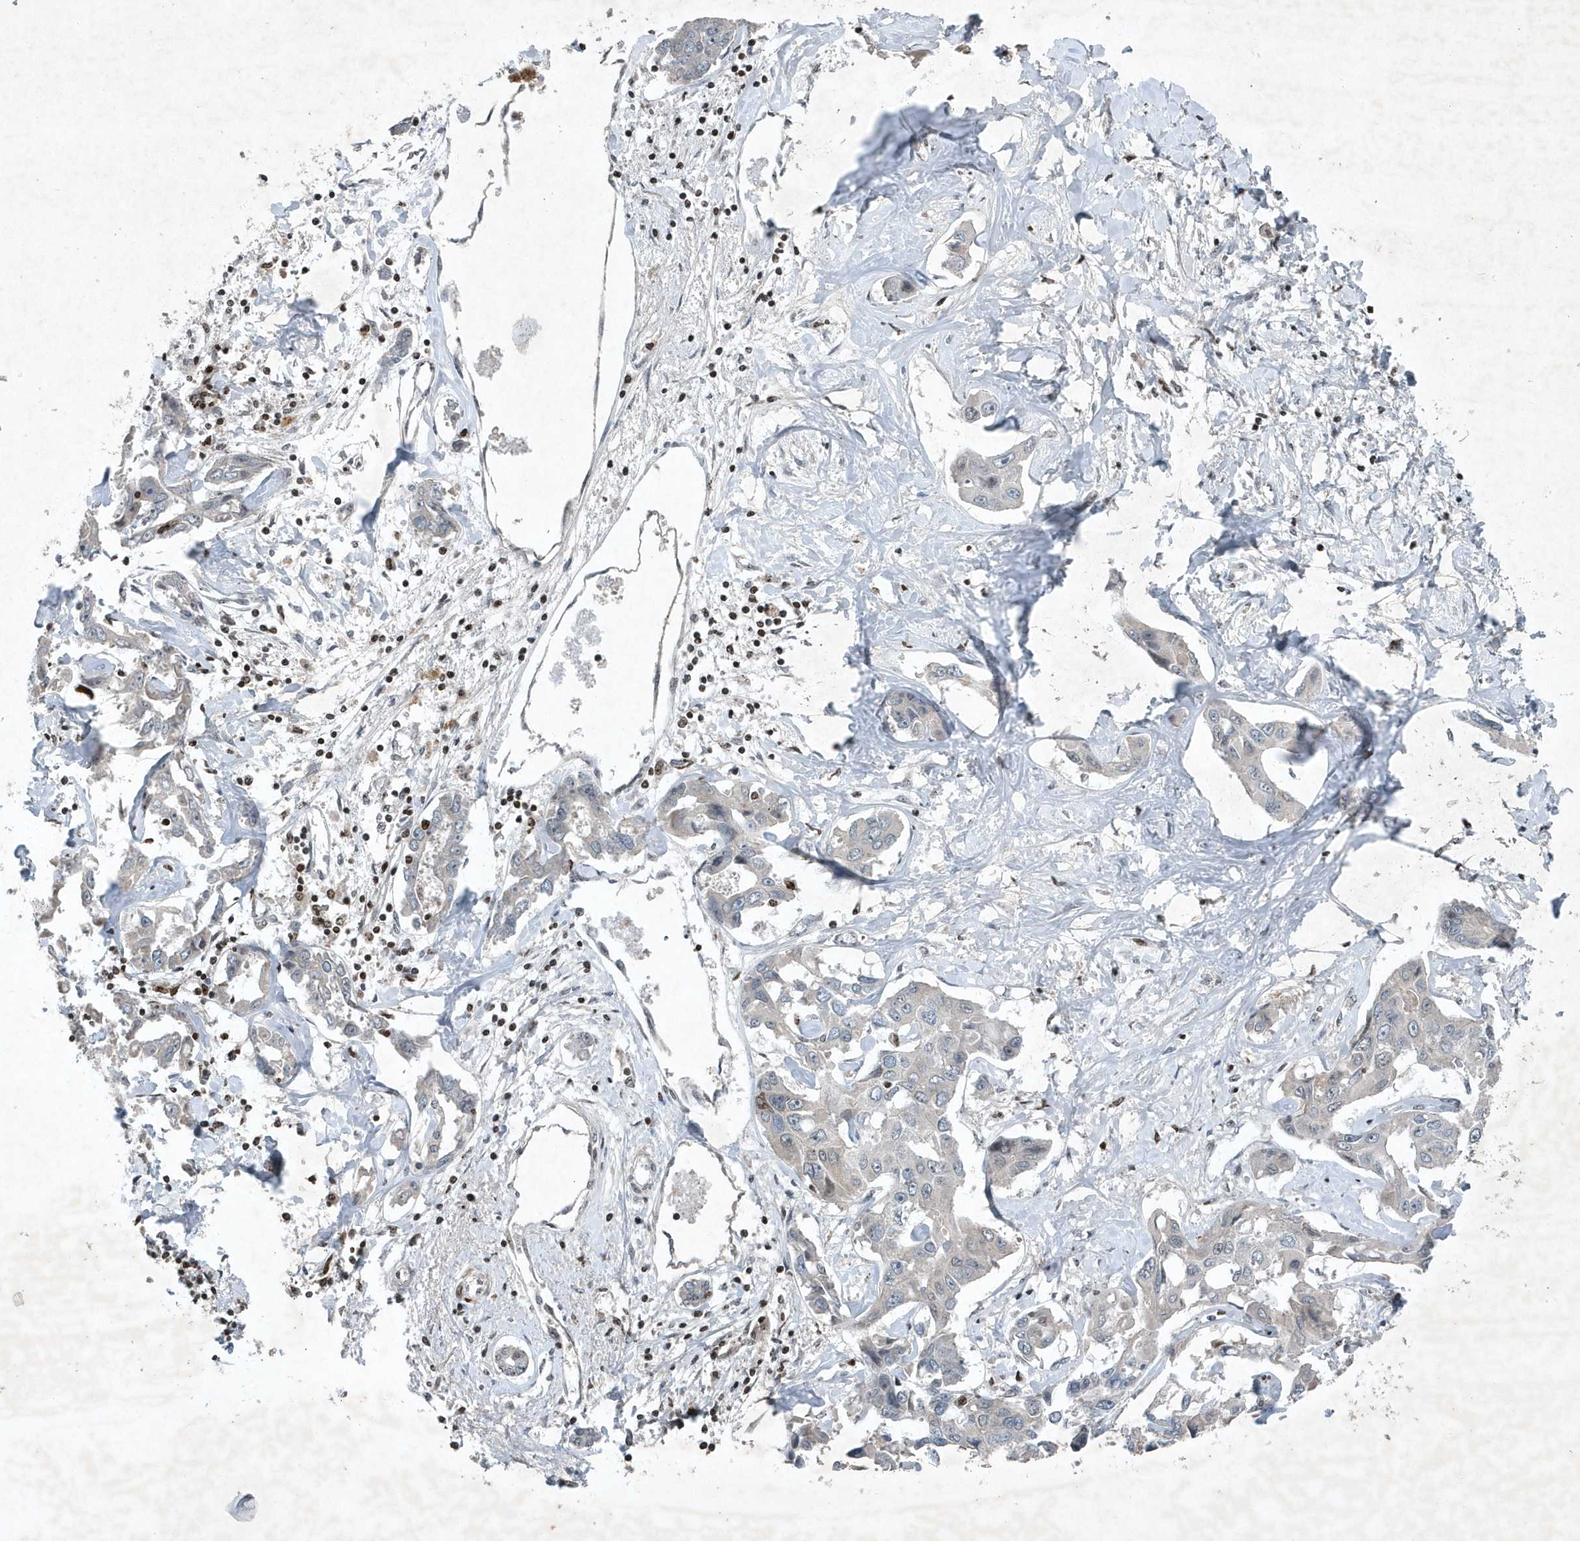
{"staining": {"intensity": "negative", "quantity": "none", "location": "none"}, "tissue": "liver cancer", "cell_type": "Tumor cells", "image_type": "cancer", "snomed": [{"axis": "morphology", "description": "Cholangiocarcinoma"}, {"axis": "topography", "description": "Liver"}], "caption": "Cholangiocarcinoma (liver) was stained to show a protein in brown. There is no significant expression in tumor cells.", "gene": "QTRT2", "patient": {"sex": "male", "age": 59}}